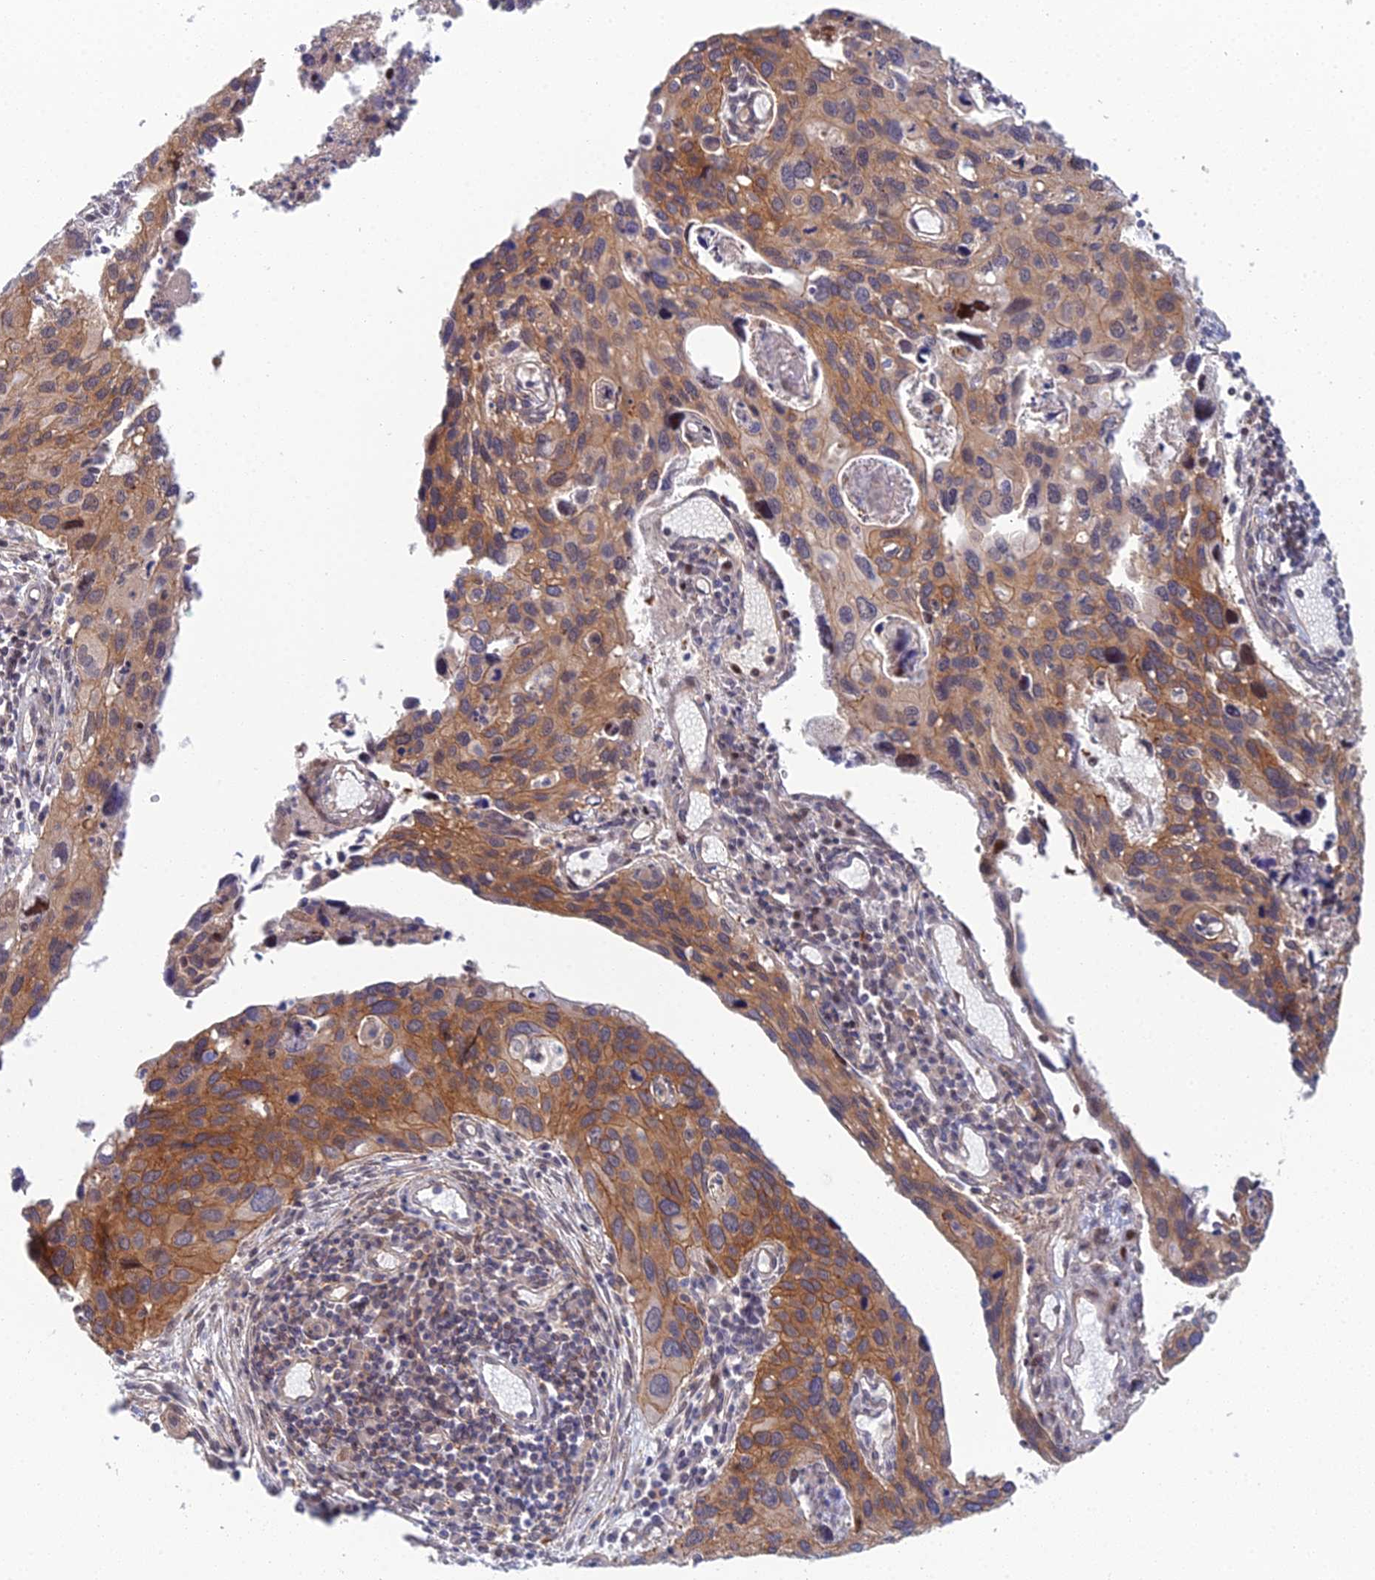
{"staining": {"intensity": "moderate", "quantity": ">75%", "location": "cytoplasmic/membranous"}, "tissue": "cervical cancer", "cell_type": "Tumor cells", "image_type": "cancer", "snomed": [{"axis": "morphology", "description": "Squamous cell carcinoma, NOS"}, {"axis": "topography", "description": "Cervix"}], "caption": "Cervical cancer (squamous cell carcinoma) was stained to show a protein in brown. There is medium levels of moderate cytoplasmic/membranous expression in about >75% of tumor cells. (DAB = brown stain, brightfield microscopy at high magnification).", "gene": "ABHD1", "patient": {"sex": "female", "age": 55}}